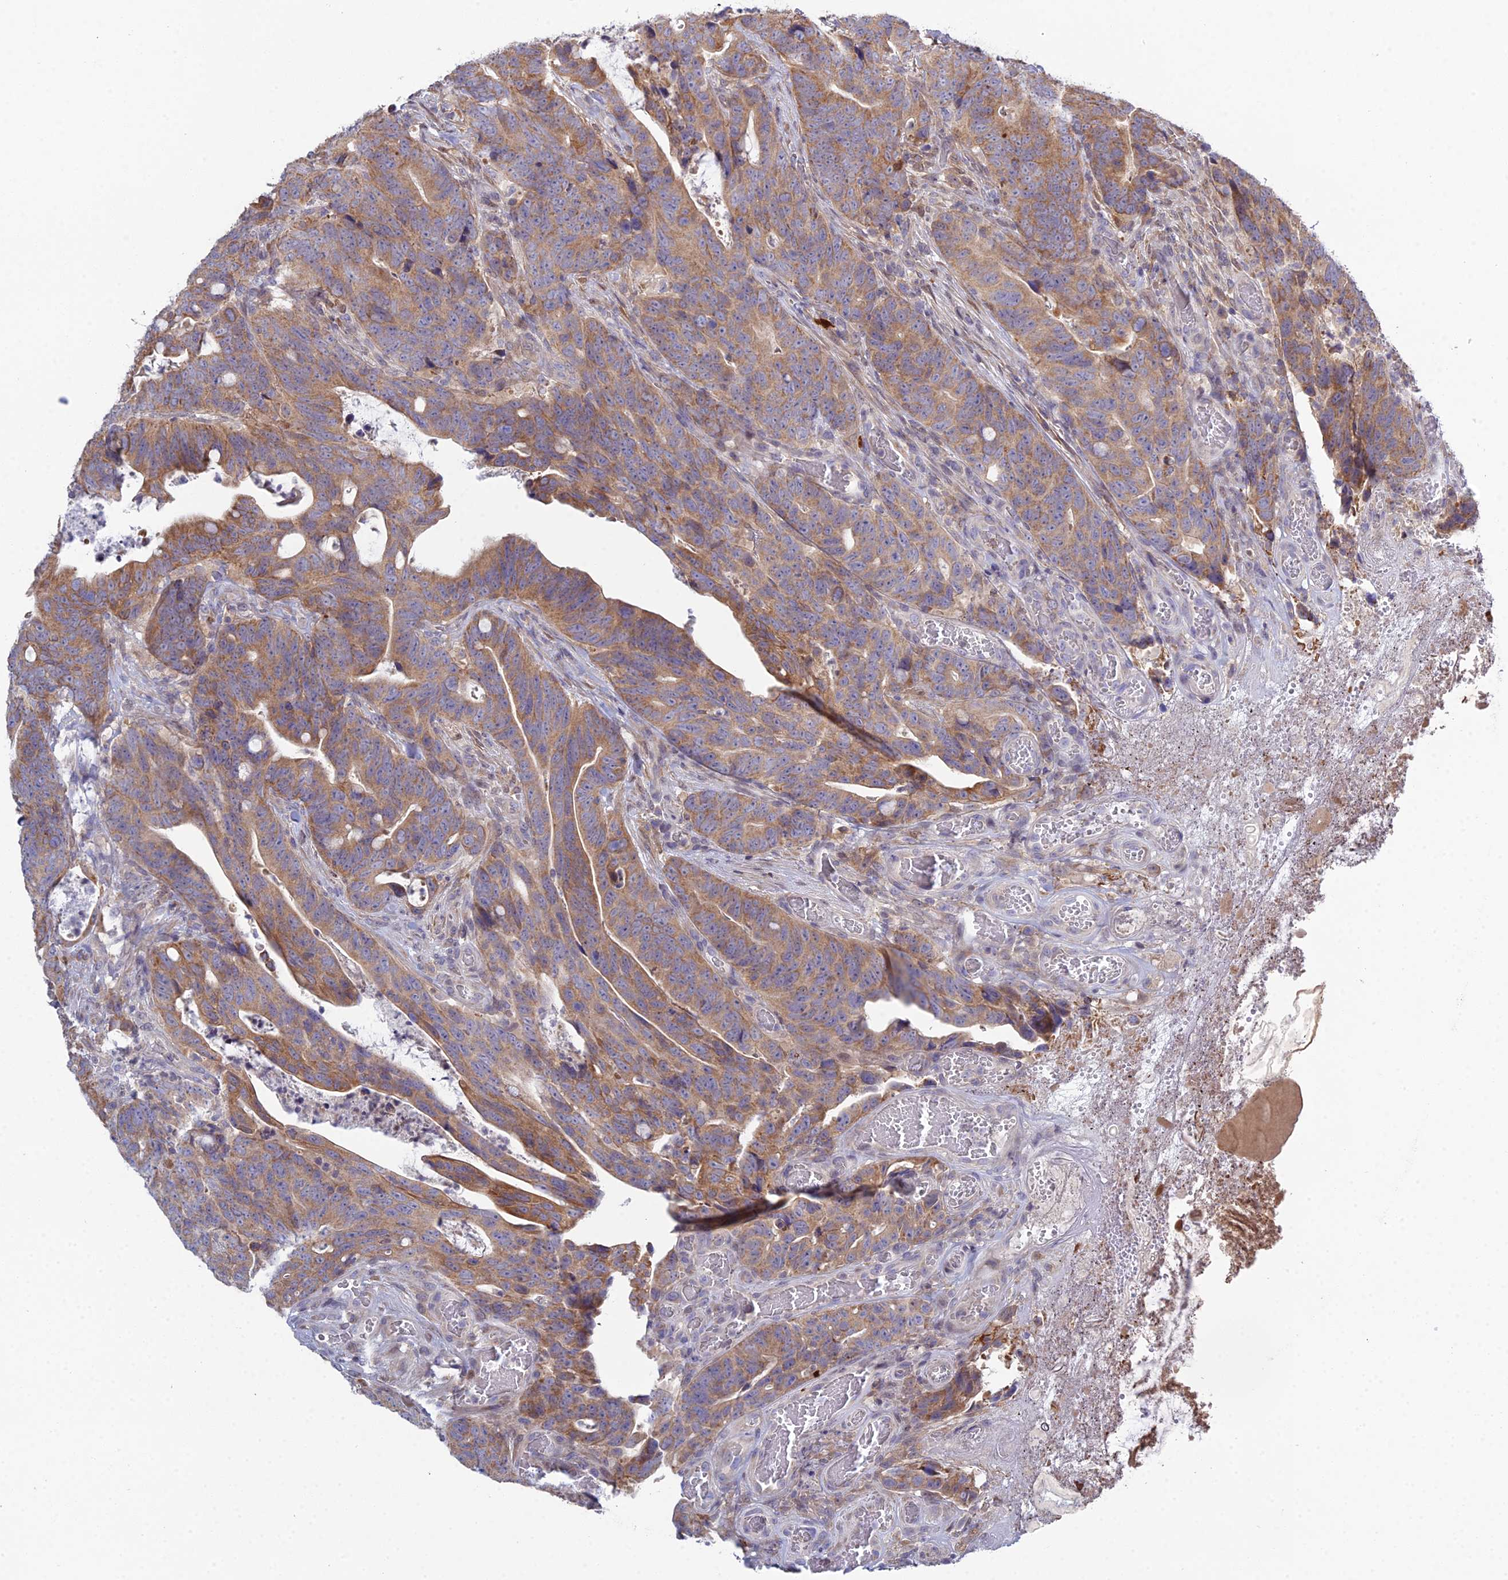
{"staining": {"intensity": "moderate", "quantity": ">75%", "location": "cytoplasmic/membranous"}, "tissue": "colorectal cancer", "cell_type": "Tumor cells", "image_type": "cancer", "snomed": [{"axis": "morphology", "description": "Adenocarcinoma, NOS"}, {"axis": "topography", "description": "Colon"}], "caption": "An immunohistochemistry (IHC) micrograph of neoplastic tissue is shown. Protein staining in brown shows moderate cytoplasmic/membranous positivity in adenocarcinoma (colorectal) within tumor cells.", "gene": "ELOA2", "patient": {"sex": "female", "age": 82}}